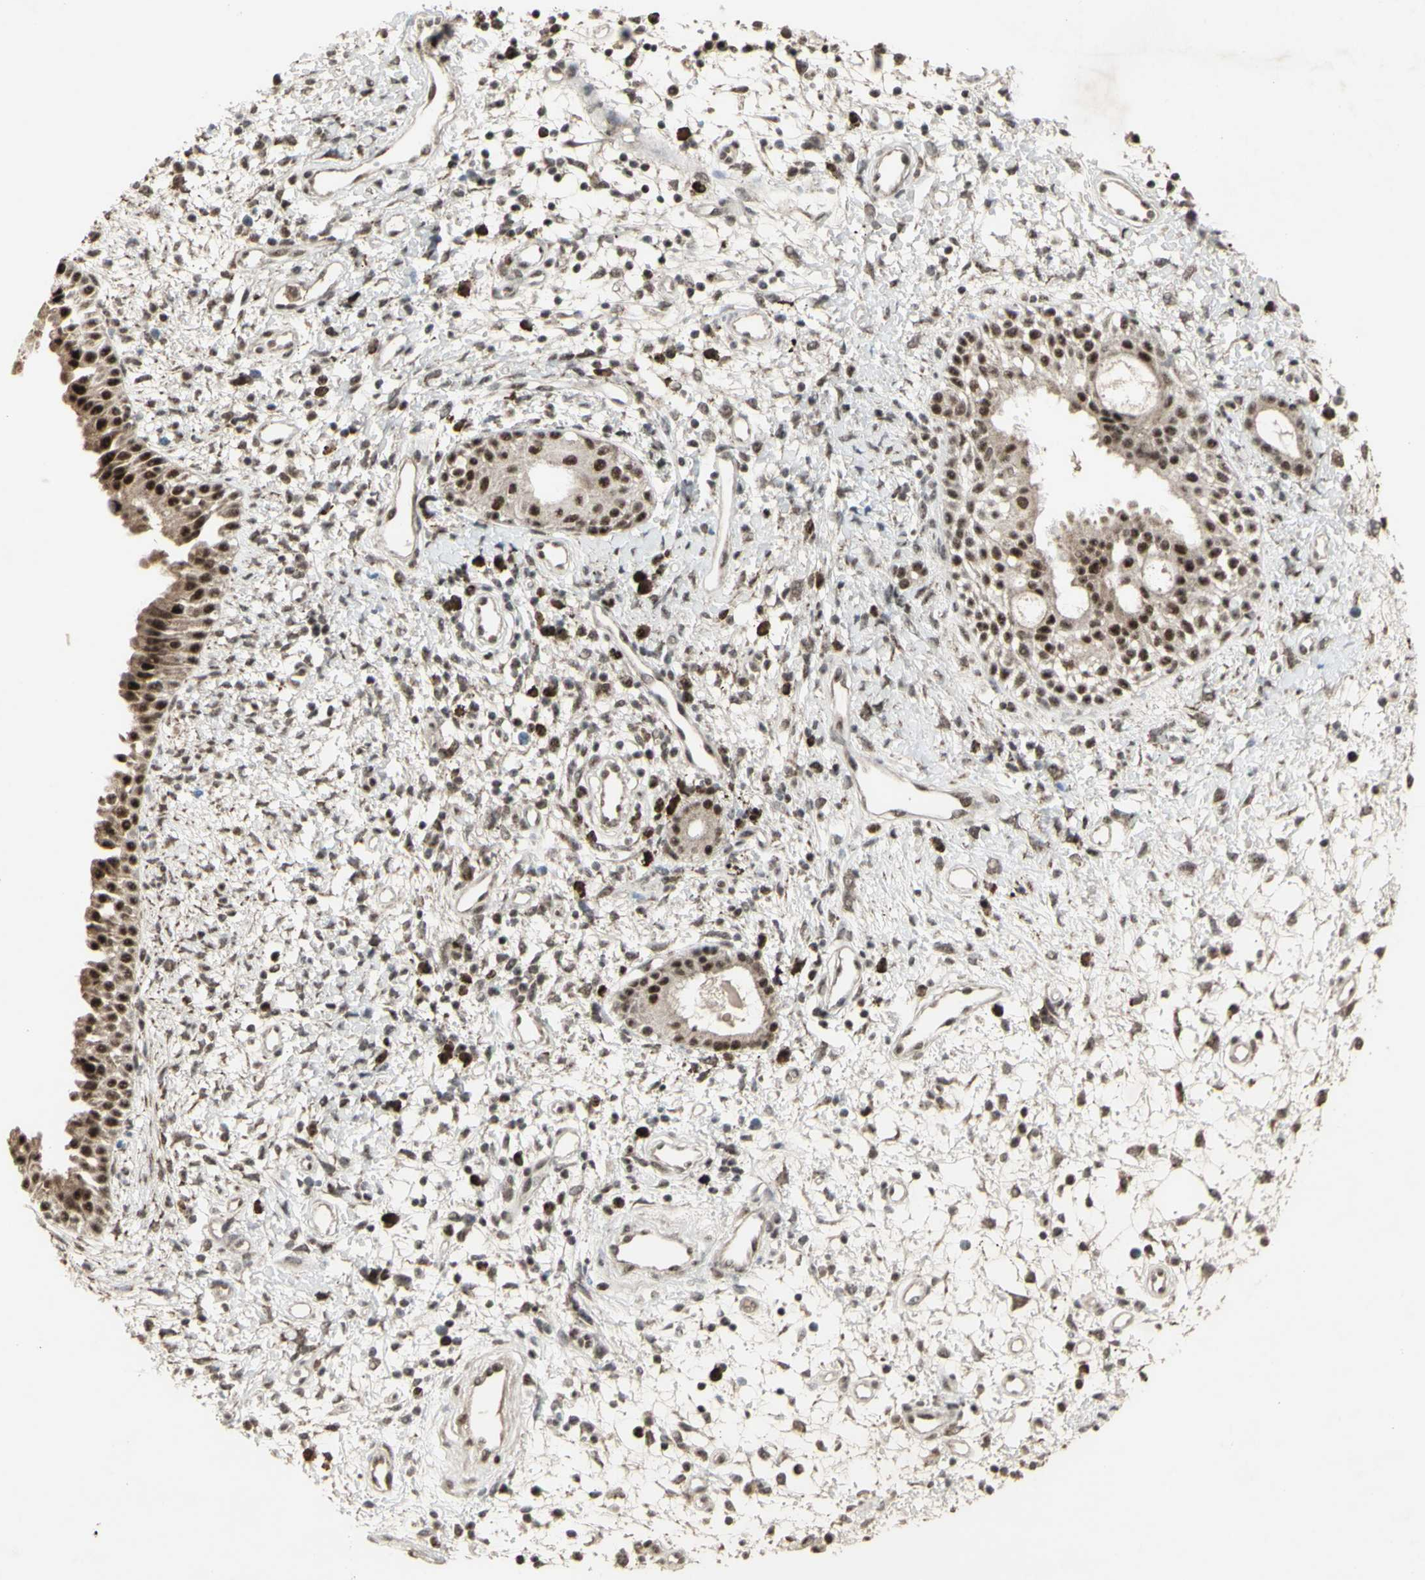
{"staining": {"intensity": "strong", "quantity": ">75%", "location": "nuclear"}, "tissue": "nasopharynx", "cell_type": "Respiratory epithelial cells", "image_type": "normal", "snomed": [{"axis": "morphology", "description": "Normal tissue, NOS"}, {"axis": "topography", "description": "Nasopharynx"}], "caption": "Immunohistochemical staining of unremarkable nasopharynx exhibits >75% levels of strong nuclear protein positivity in approximately >75% of respiratory epithelial cells.", "gene": "CCNT1", "patient": {"sex": "male", "age": 22}}